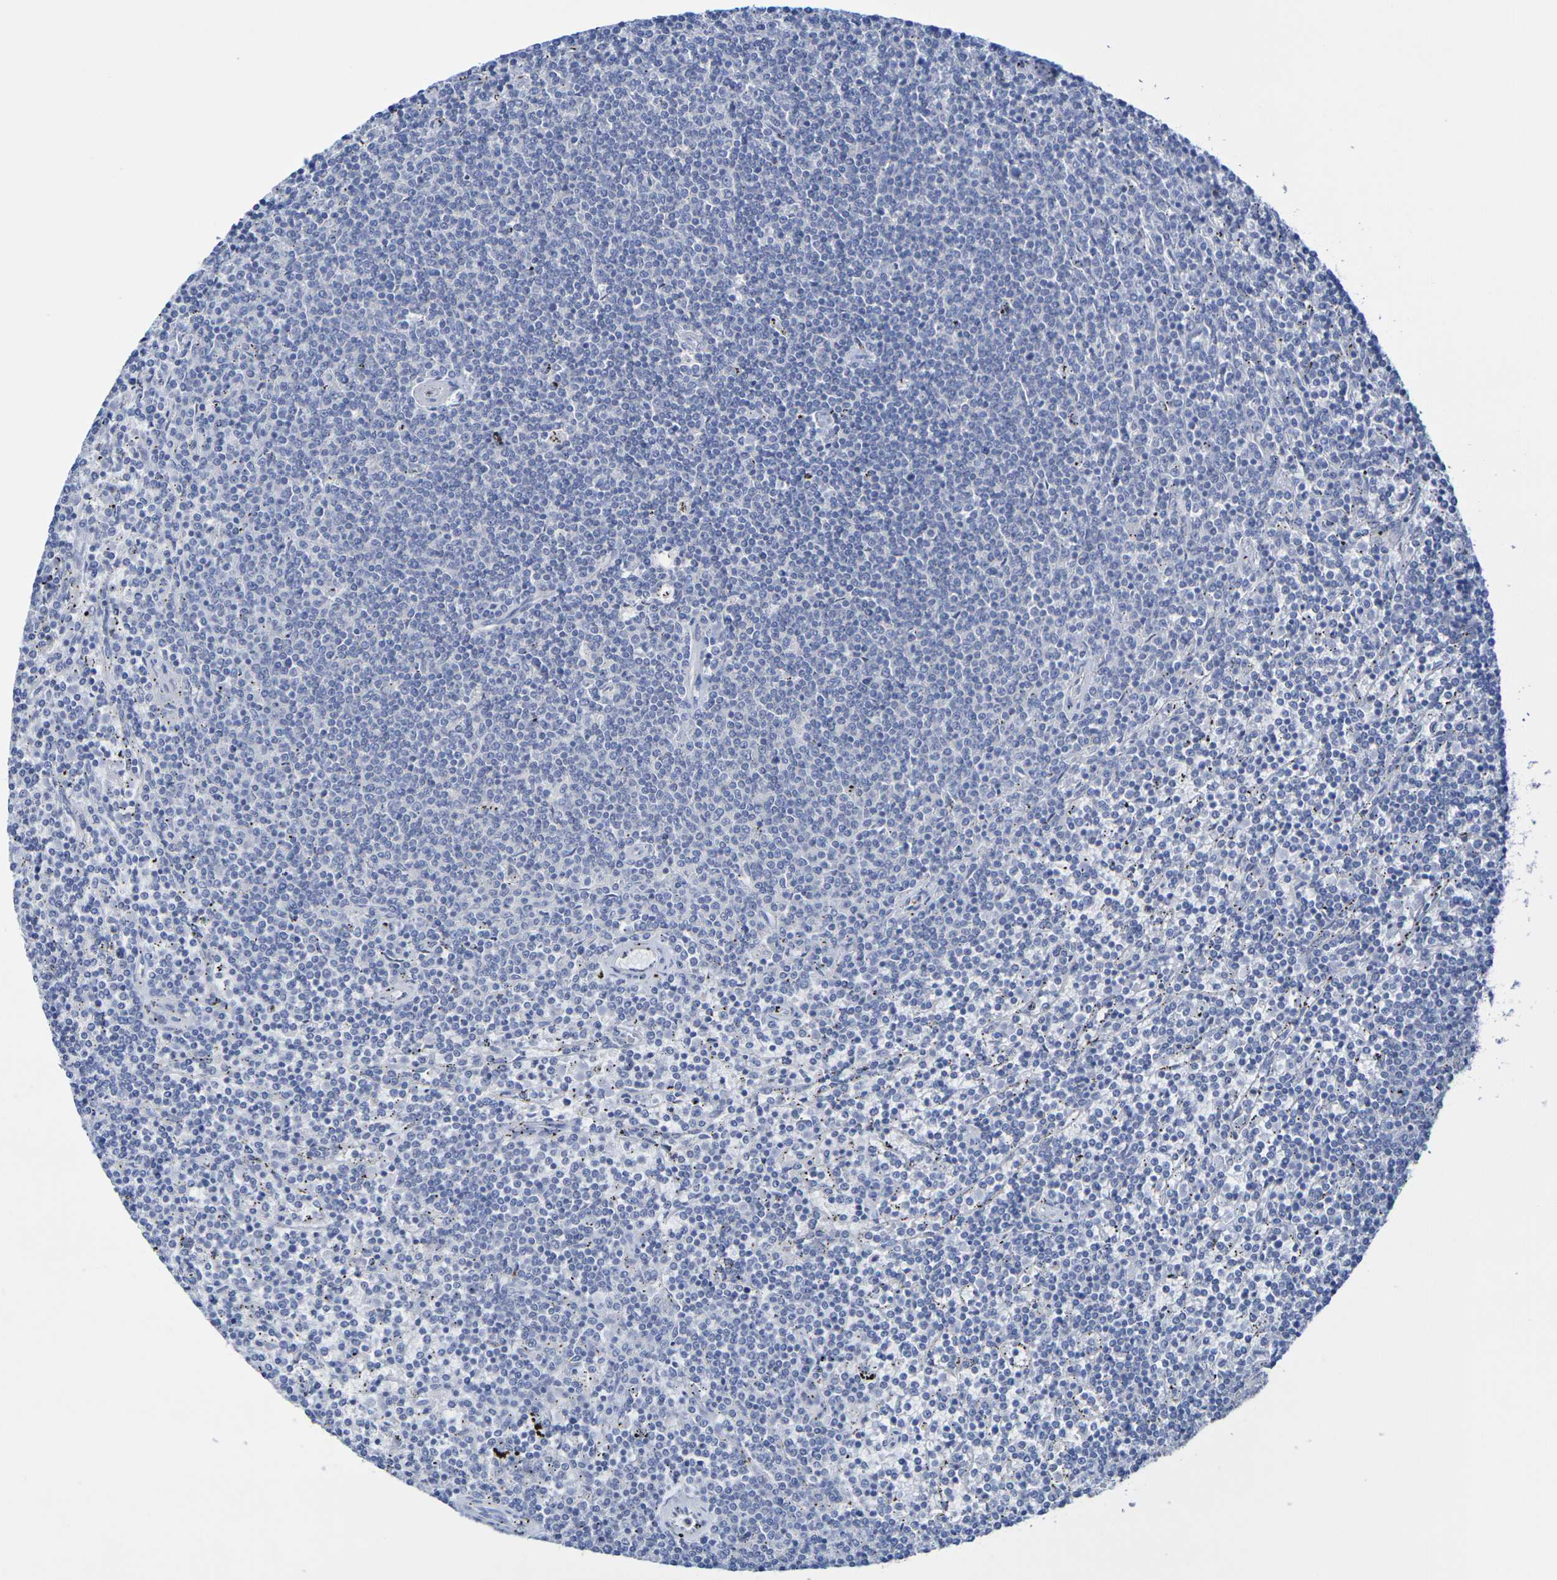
{"staining": {"intensity": "negative", "quantity": "none", "location": "none"}, "tissue": "lymphoma", "cell_type": "Tumor cells", "image_type": "cancer", "snomed": [{"axis": "morphology", "description": "Malignant lymphoma, non-Hodgkin's type, Low grade"}, {"axis": "topography", "description": "Spleen"}], "caption": "Tumor cells show no significant positivity in lymphoma.", "gene": "TMCC3", "patient": {"sex": "female", "age": 50}}